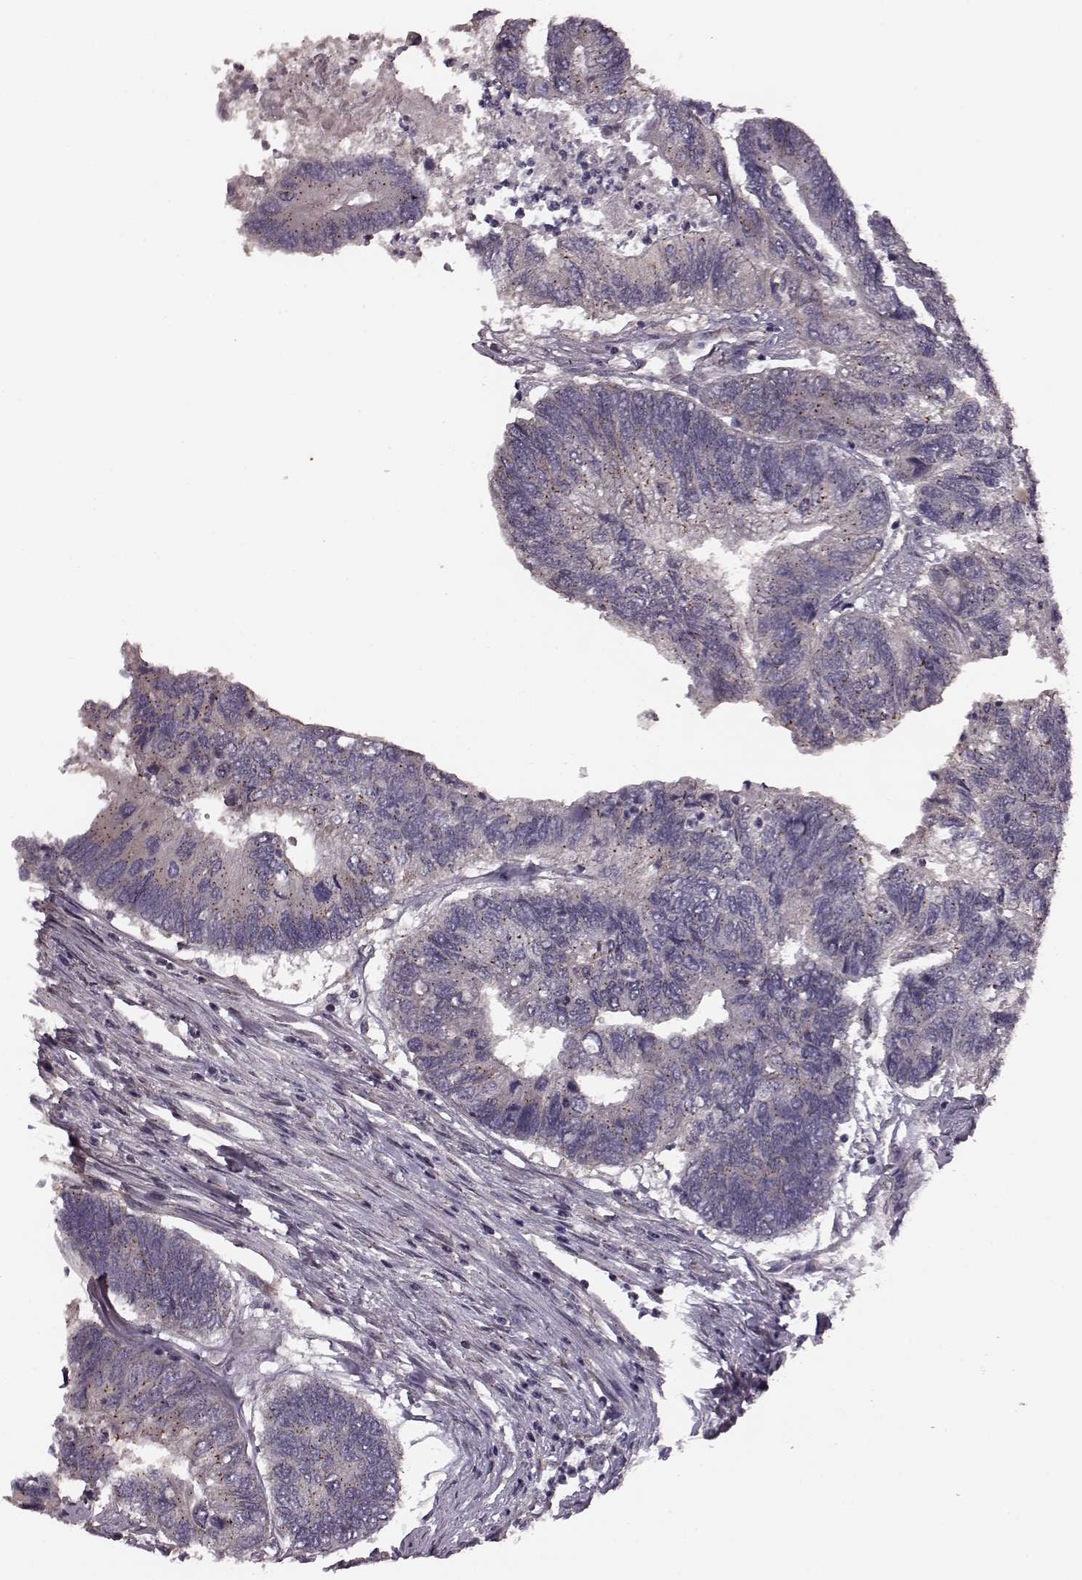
{"staining": {"intensity": "negative", "quantity": "none", "location": "none"}, "tissue": "colorectal cancer", "cell_type": "Tumor cells", "image_type": "cancer", "snomed": [{"axis": "morphology", "description": "Adenocarcinoma, NOS"}, {"axis": "topography", "description": "Colon"}], "caption": "Human colorectal adenocarcinoma stained for a protein using immunohistochemistry displays no positivity in tumor cells.", "gene": "NTF3", "patient": {"sex": "female", "age": 67}}